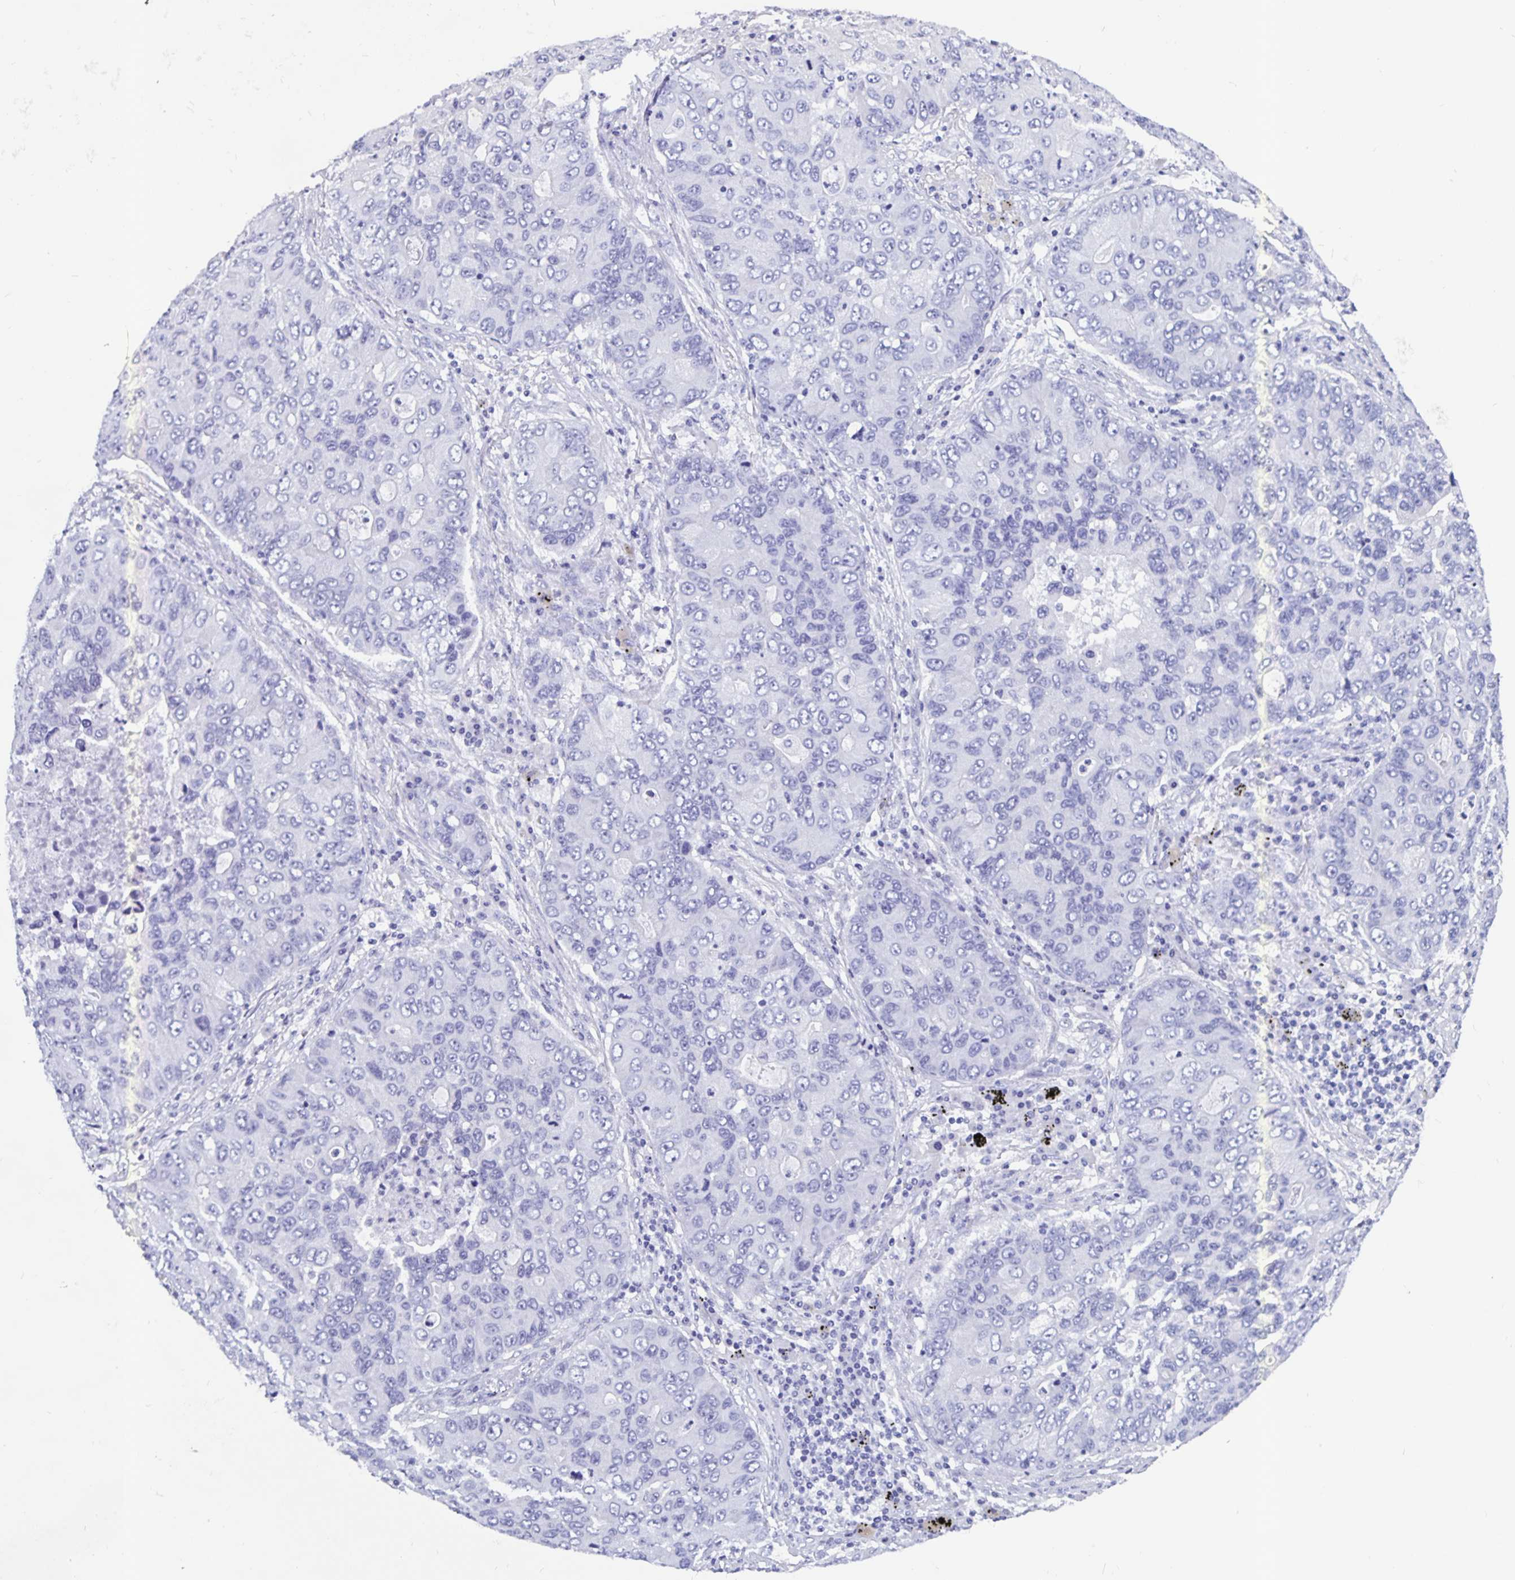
{"staining": {"intensity": "negative", "quantity": "none", "location": "none"}, "tissue": "lung cancer", "cell_type": "Tumor cells", "image_type": "cancer", "snomed": [{"axis": "morphology", "description": "Adenocarcinoma, NOS"}, {"axis": "morphology", "description": "Adenocarcinoma, metastatic, NOS"}, {"axis": "topography", "description": "Lymph node"}, {"axis": "topography", "description": "Lung"}], "caption": "Human metastatic adenocarcinoma (lung) stained for a protein using immunohistochemistry shows no expression in tumor cells.", "gene": "ODF3B", "patient": {"sex": "female", "age": 54}}